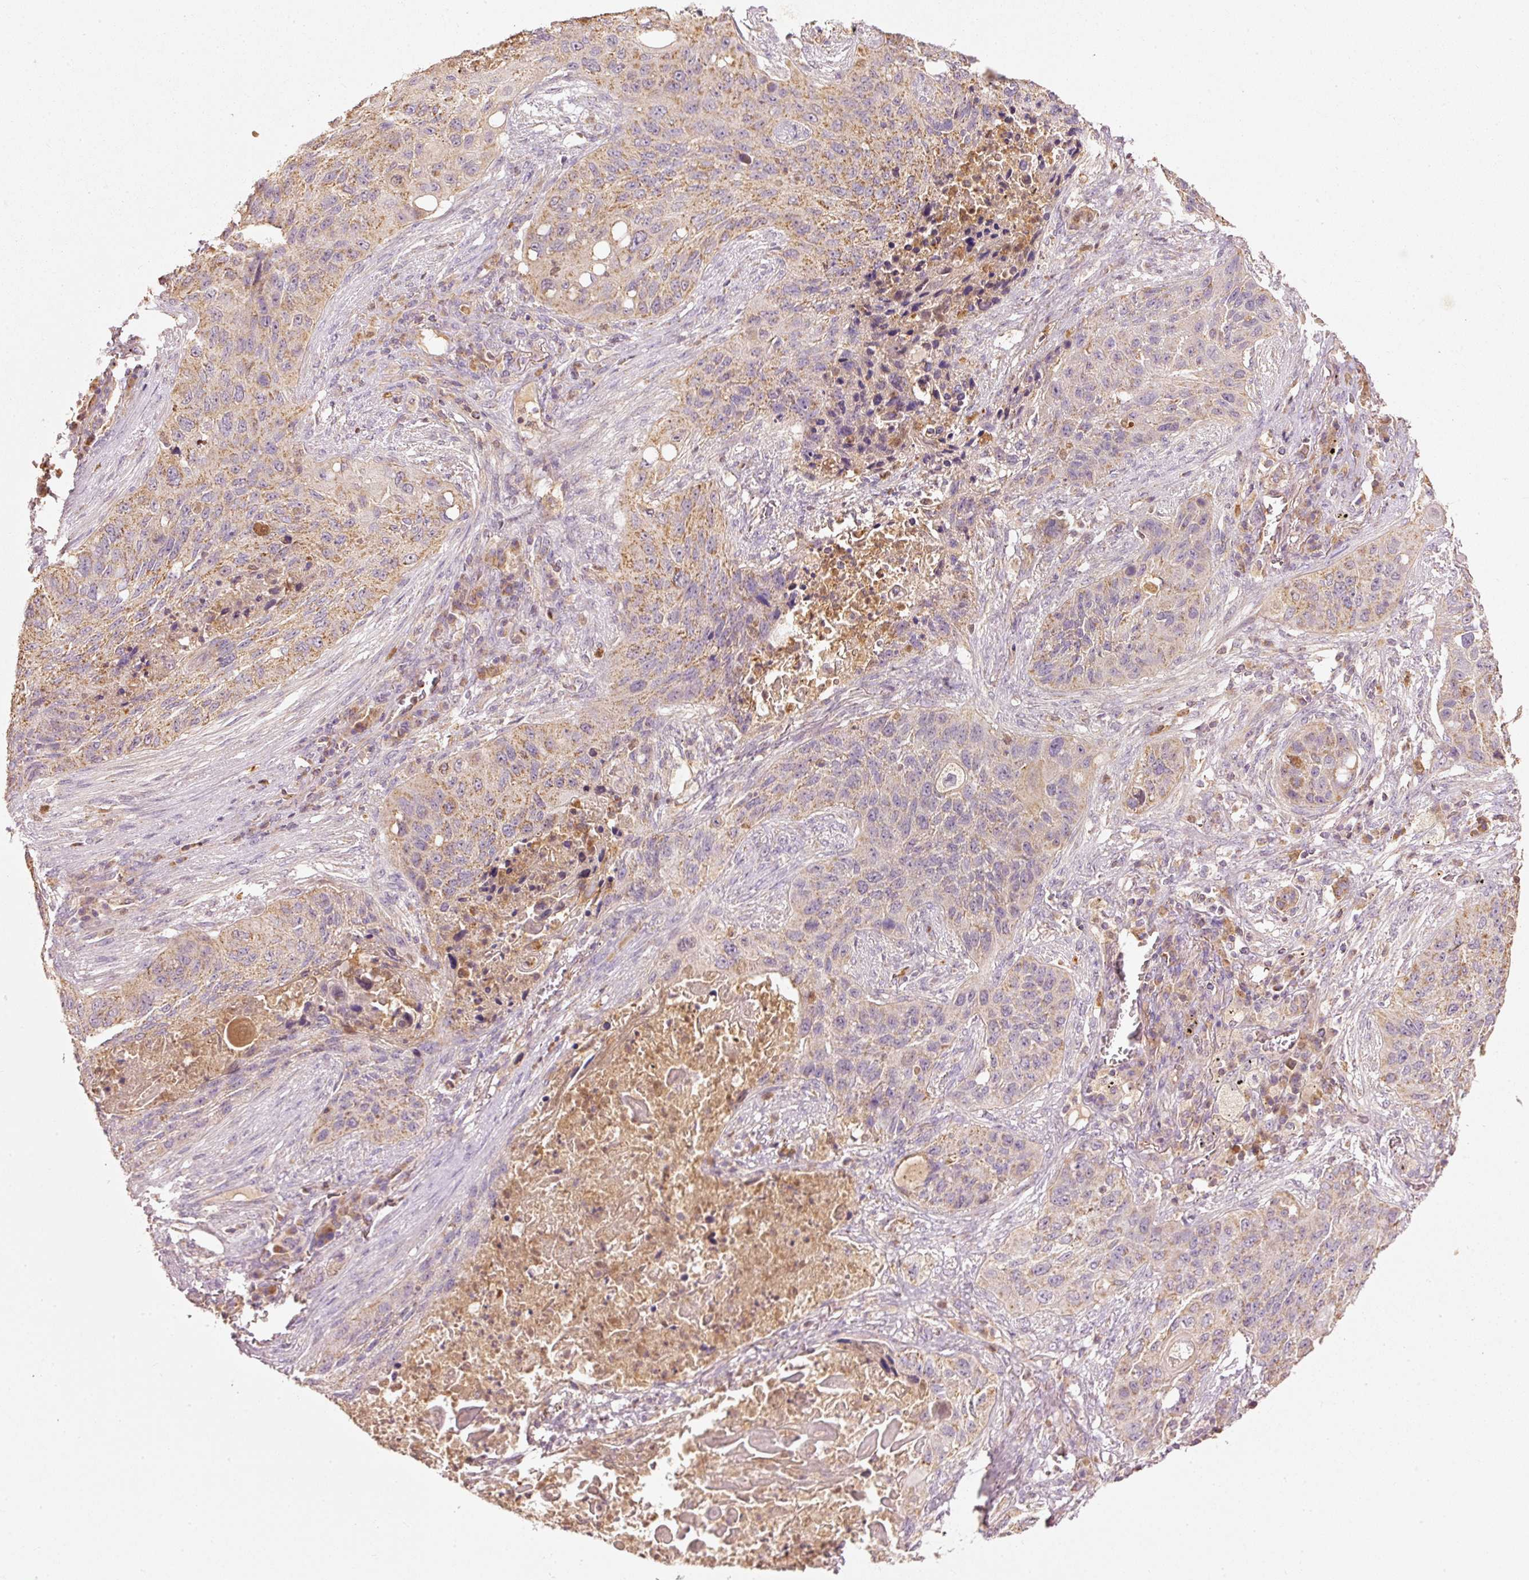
{"staining": {"intensity": "moderate", "quantity": "25%-75%", "location": "cytoplasmic/membranous"}, "tissue": "lung cancer", "cell_type": "Tumor cells", "image_type": "cancer", "snomed": [{"axis": "morphology", "description": "Squamous cell carcinoma, NOS"}, {"axis": "topography", "description": "Lung"}], "caption": "Immunohistochemical staining of lung cancer (squamous cell carcinoma) exhibits moderate cytoplasmic/membranous protein expression in about 25%-75% of tumor cells.", "gene": "PSENEN", "patient": {"sex": "female", "age": 63}}